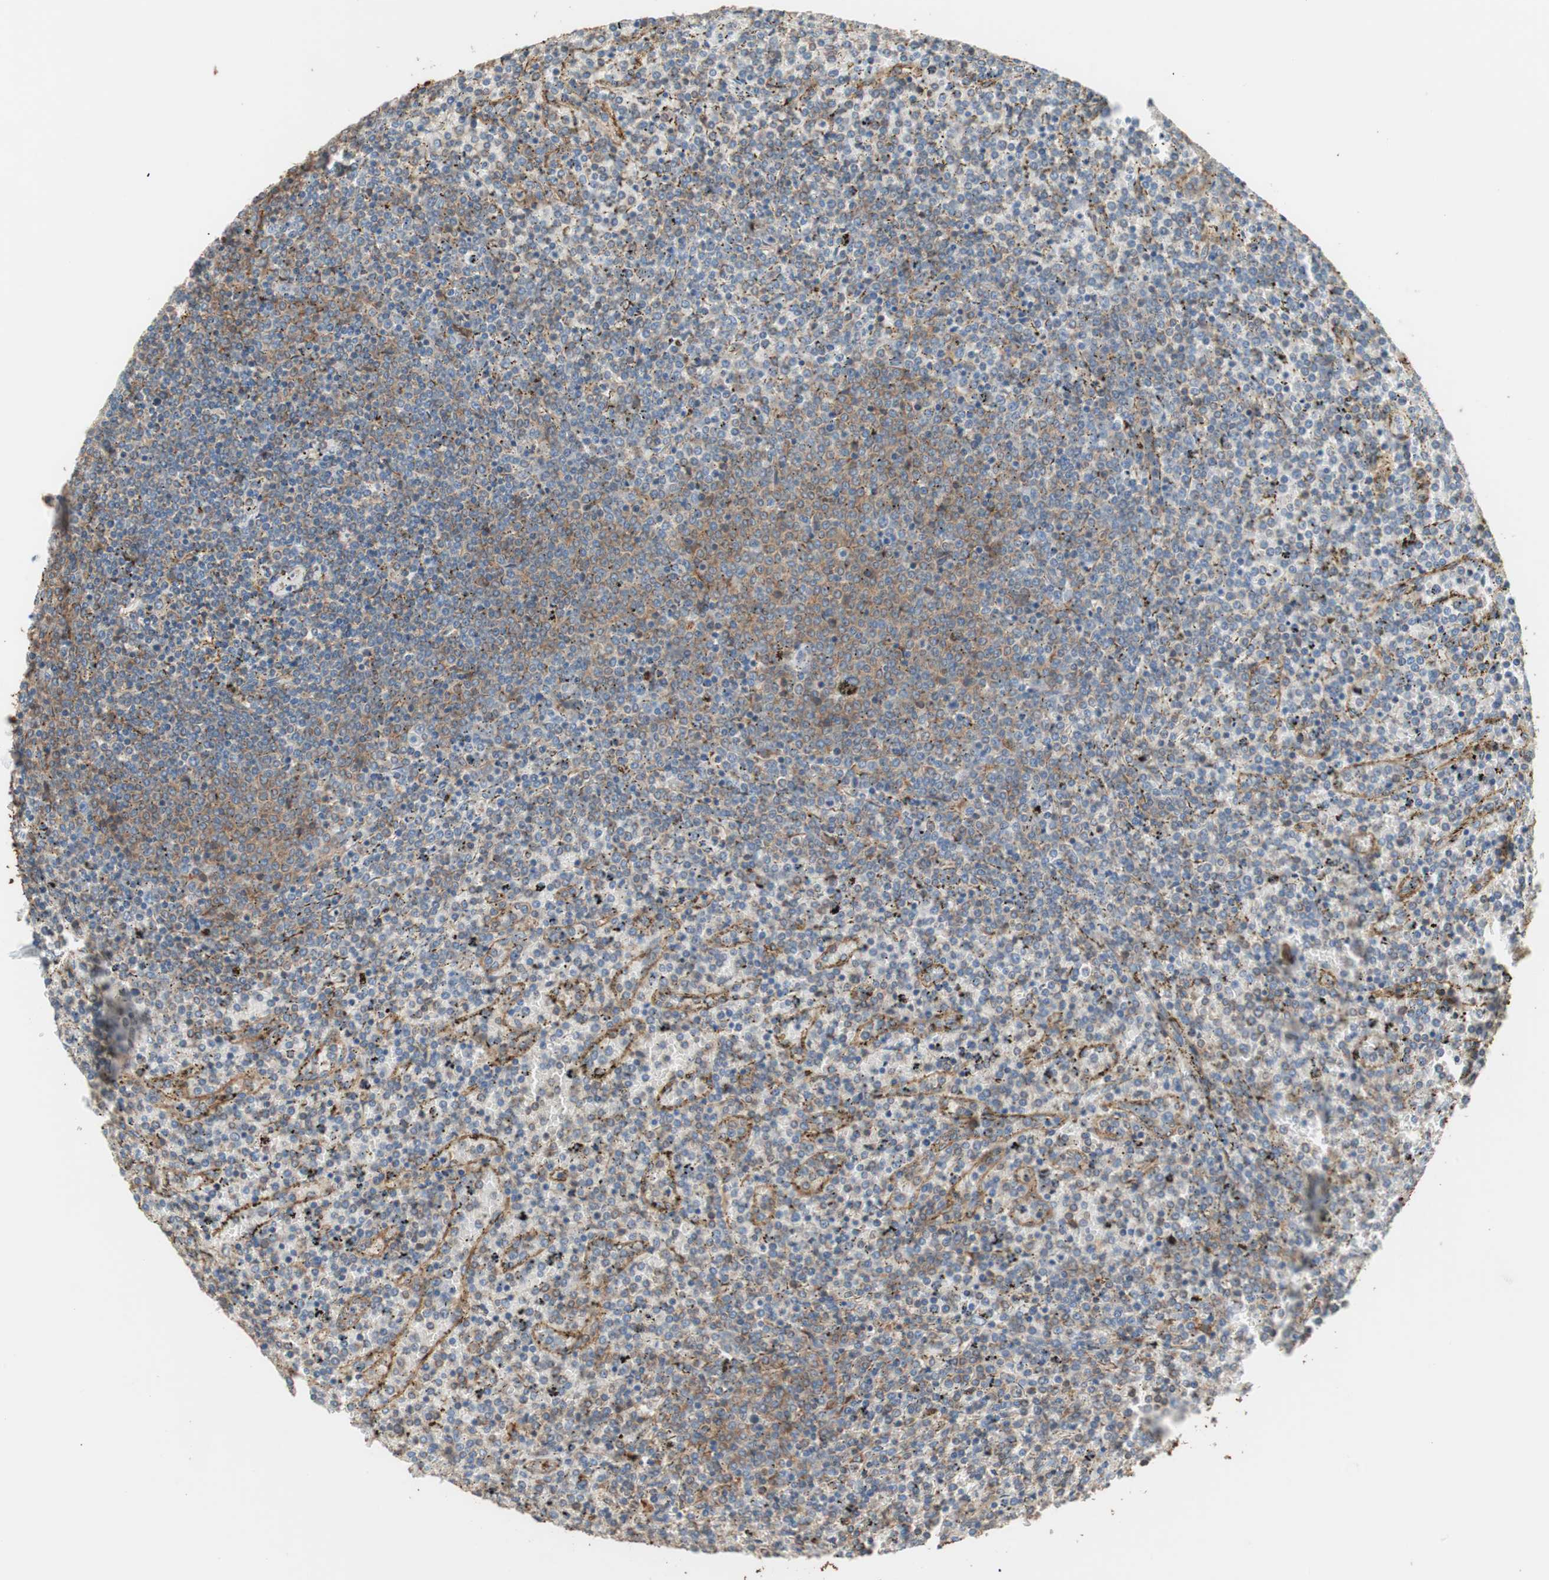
{"staining": {"intensity": "moderate", "quantity": "25%-75%", "location": "cytoplasmic/membranous"}, "tissue": "lymphoma", "cell_type": "Tumor cells", "image_type": "cancer", "snomed": [{"axis": "morphology", "description": "Malignant lymphoma, non-Hodgkin's type, Low grade"}, {"axis": "topography", "description": "Spleen"}], "caption": "A high-resolution photomicrograph shows immunohistochemistry staining of malignant lymphoma, non-Hodgkin's type (low-grade), which displays moderate cytoplasmic/membranous positivity in approximately 25%-75% of tumor cells. (Brightfield microscopy of DAB IHC at high magnification).", "gene": "GPSM2", "patient": {"sex": "female", "age": 77}}